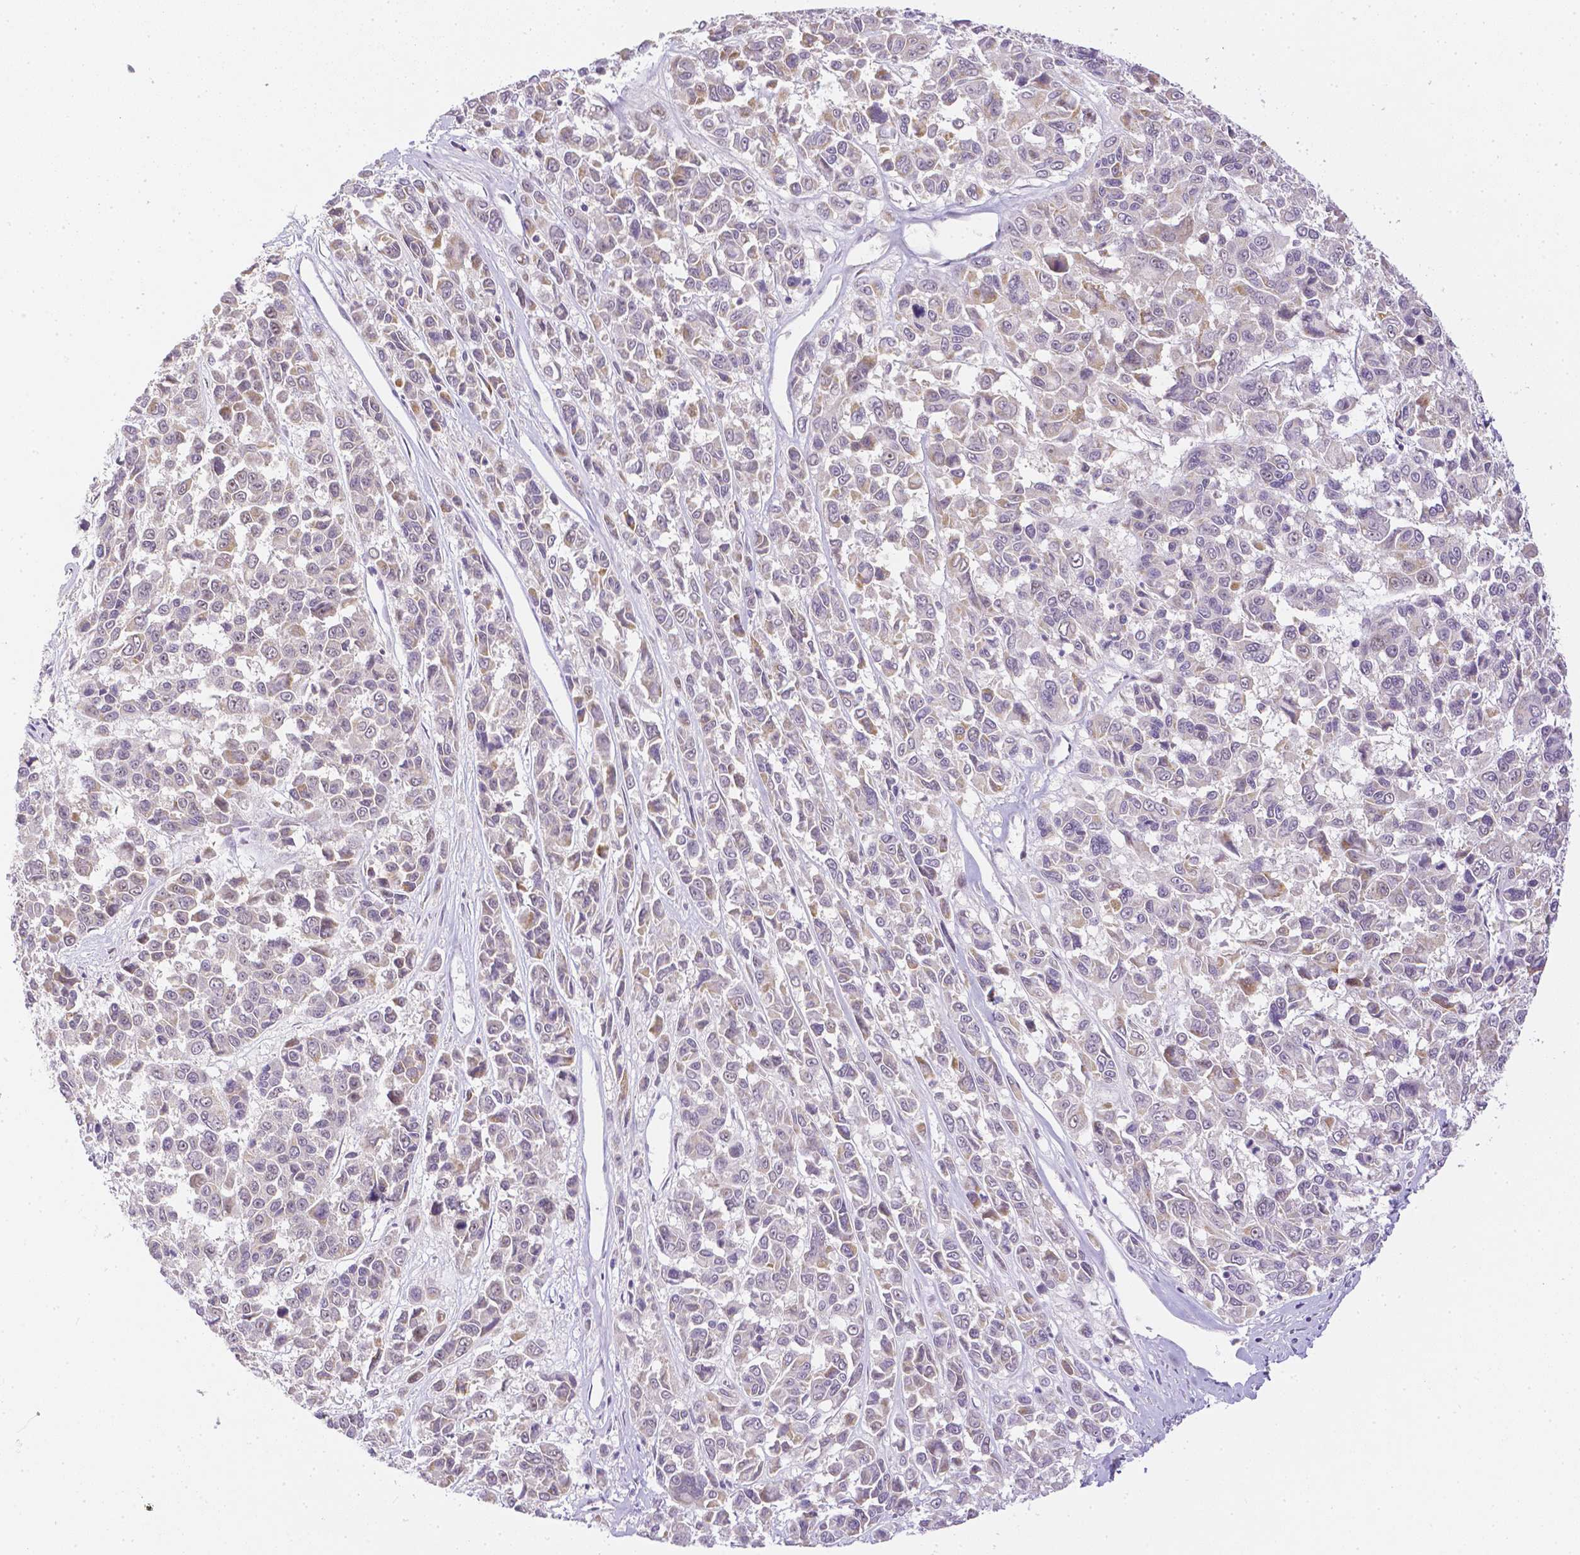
{"staining": {"intensity": "weak", "quantity": "<25%", "location": "nuclear"}, "tissue": "melanoma", "cell_type": "Tumor cells", "image_type": "cancer", "snomed": [{"axis": "morphology", "description": "Malignant melanoma, NOS"}, {"axis": "topography", "description": "Skin"}], "caption": "Immunohistochemistry (IHC) micrograph of neoplastic tissue: human malignant melanoma stained with DAB (3,3'-diaminobenzidine) displays no significant protein staining in tumor cells.", "gene": "ZNF280B", "patient": {"sex": "female", "age": 66}}